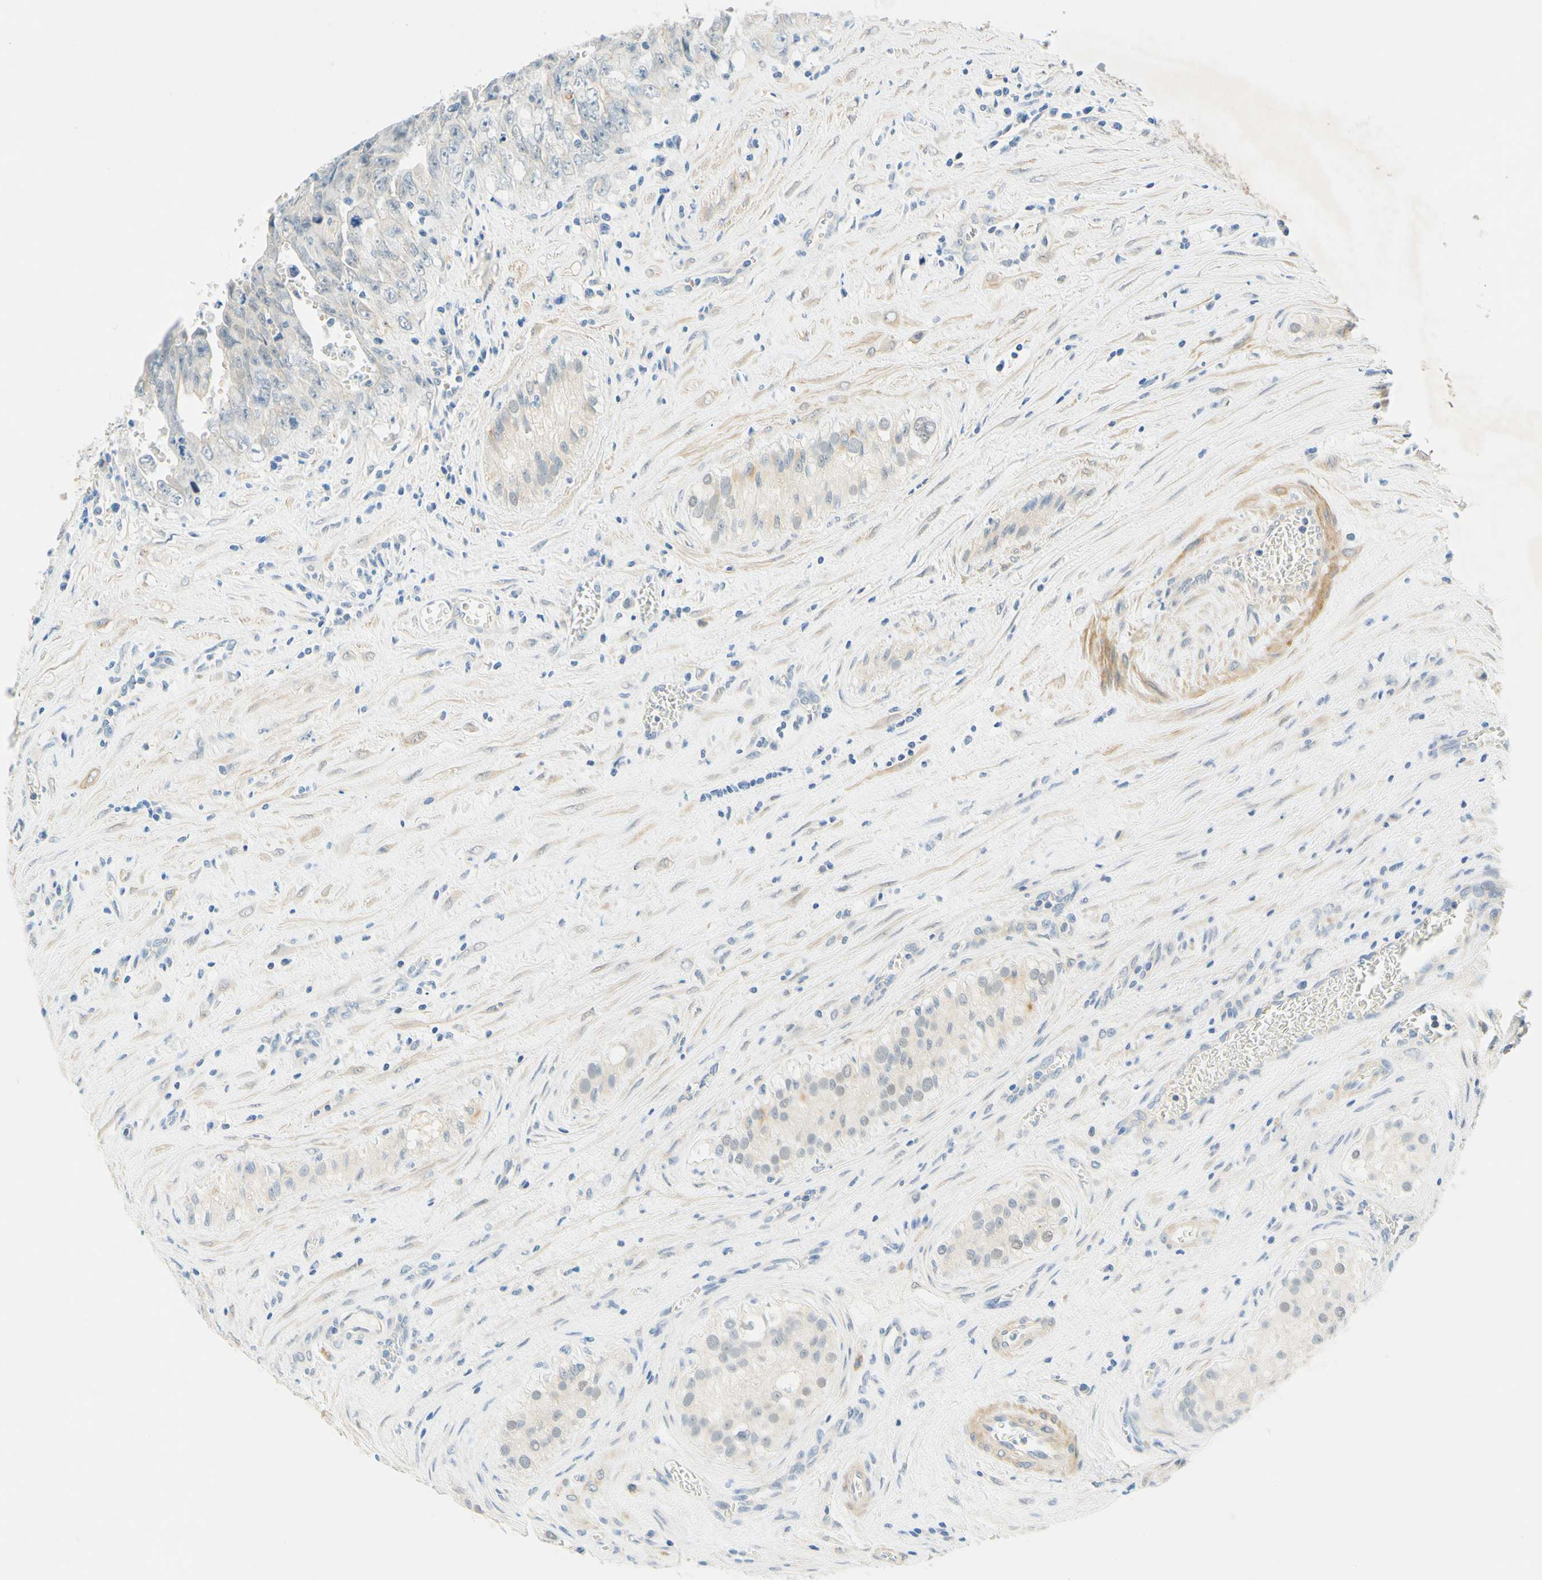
{"staining": {"intensity": "negative", "quantity": "none", "location": "none"}, "tissue": "testis cancer", "cell_type": "Tumor cells", "image_type": "cancer", "snomed": [{"axis": "morphology", "description": "Carcinoma, Embryonal, NOS"}, {"axis": "topography", "description": "Testis"}], "caption": "Immunohistochemistry (IHC) of human testis cancer reveals no positivity in tumor cells.", "gene": "ENTREP2", "patient": {"sex": "male", "age": 28}}